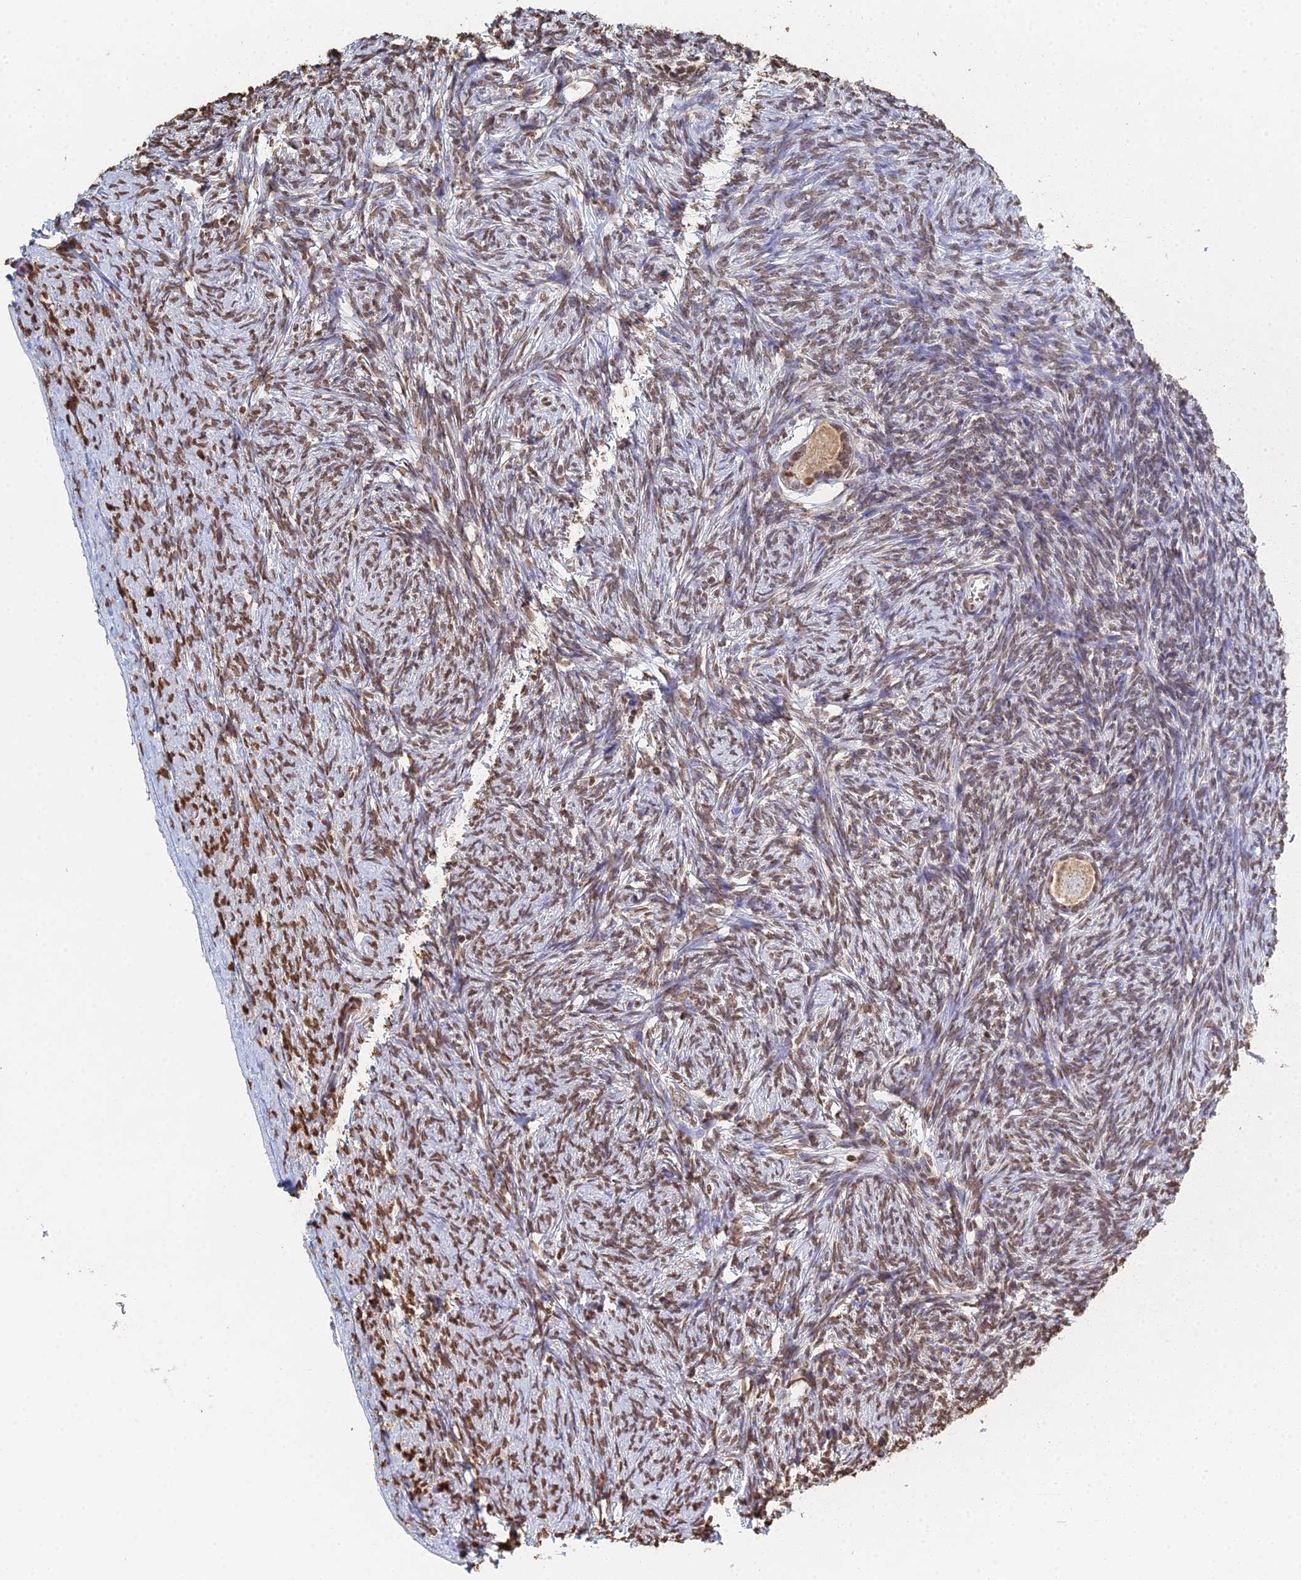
{"staining": {"intensity": "moderate", "quantity": ">75%", "location": "nuclear"}, "tissue": "ovary", "cell_type": "Follicle cells", "image_type": "normal", "snomed": [{"axis": "morphology", "description": "Normal tissue, NOS"}, {"axis": "topography", "description": "Ovary"}], "caption": "About >75% of follicle cells in unremarkable ovary exhibit moderate nuclear protein positivity as visualized by brown immunohistochemical staining.", "gene": "GBP3", "patient": {"sex": "female", "age": 44}}